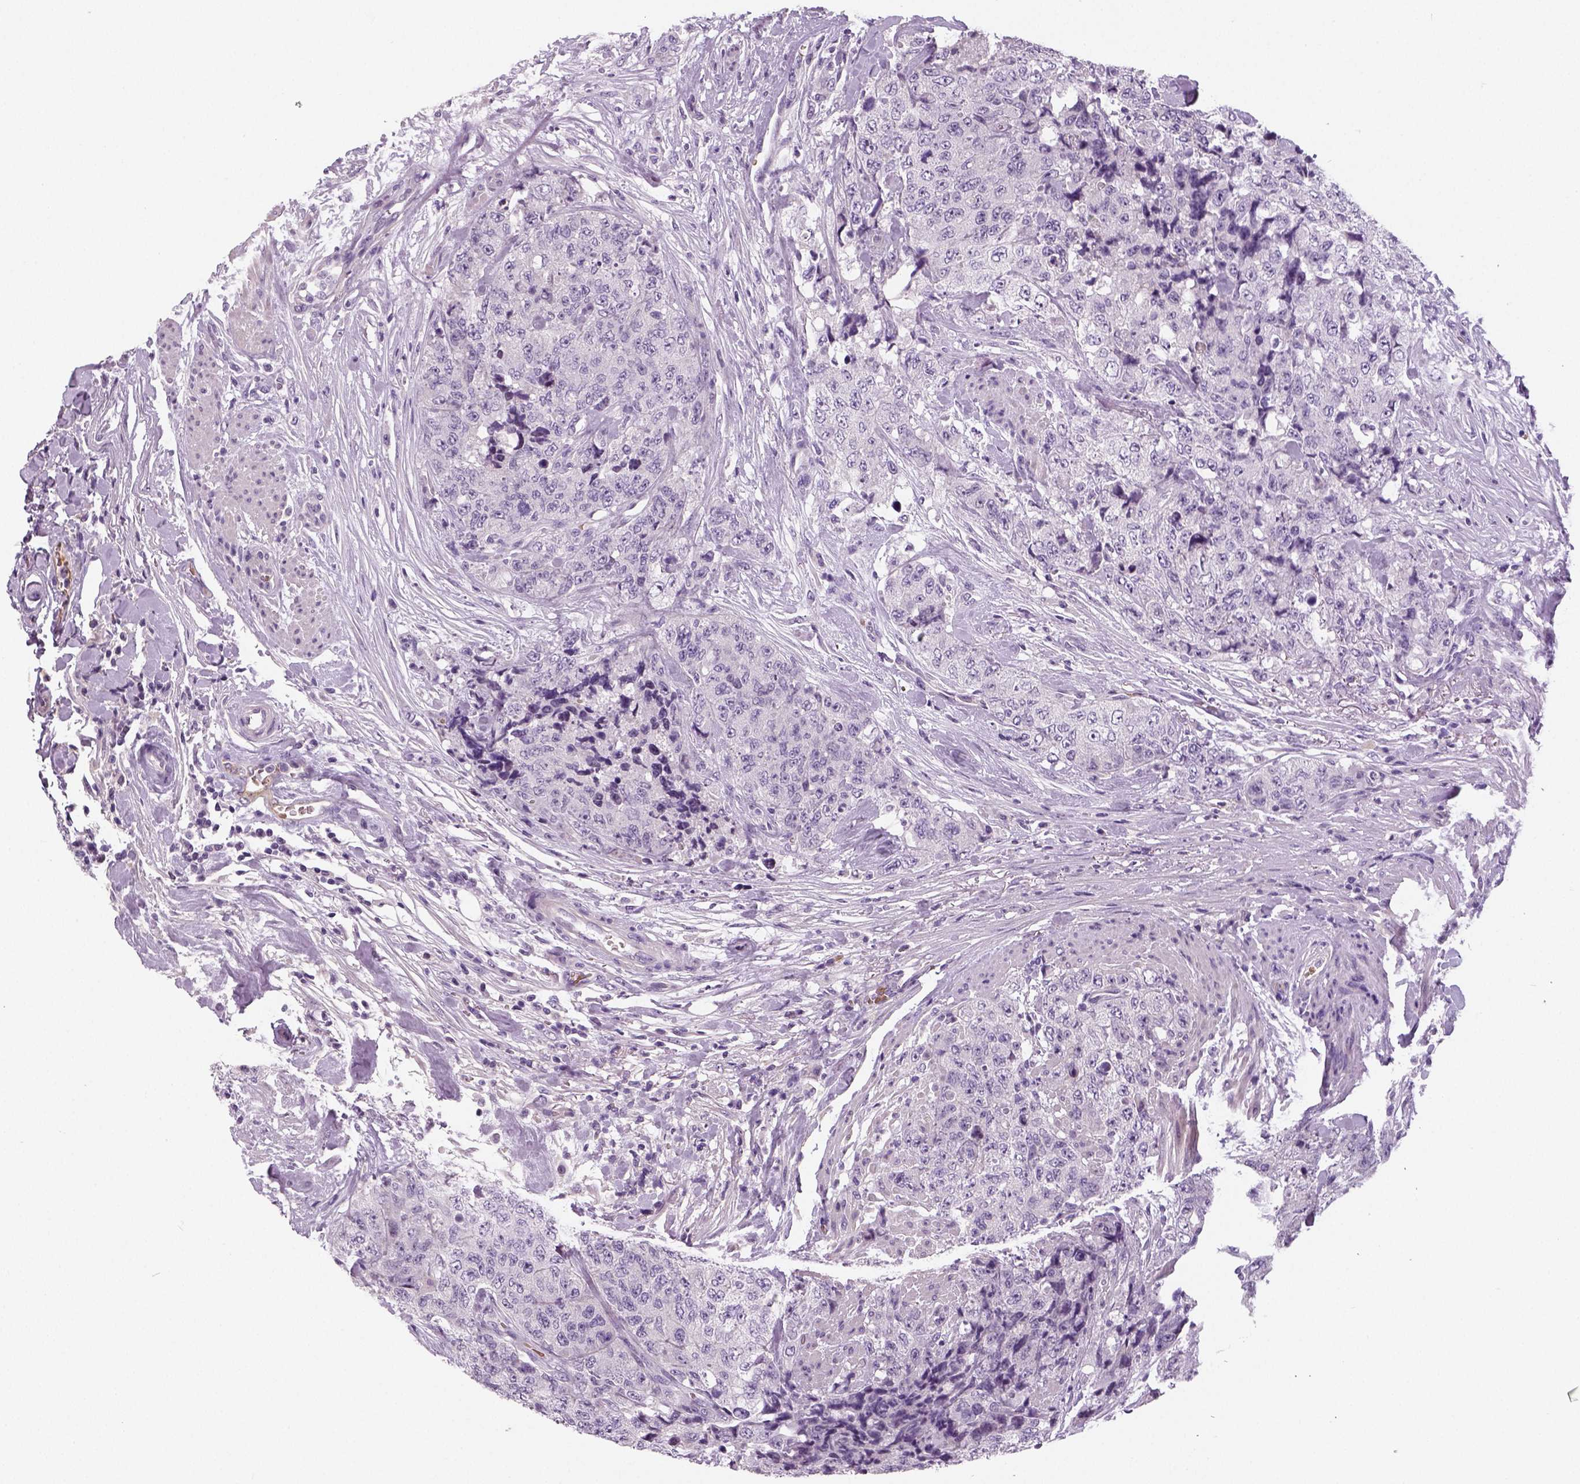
{"staining": {"intensity": "negative", "quantity": "none", "location": "none"}, "tissue": "urothelial cancer", "cell_type": "Tumor cells", "image_type": "cancer", "snomed": [{"axis": "morphology", "description": "Urothelial carcinoma, High grade"}, {"axis": "topography", "description": "Urinary bladder"}], "caption": "Urothelial cancer stained for a protein using immunohistochemistry (IHC) demonstrates no positivity tumor cells.", "gene": "TSPAN7", "patient": {"sex": "female", "age": 78}}